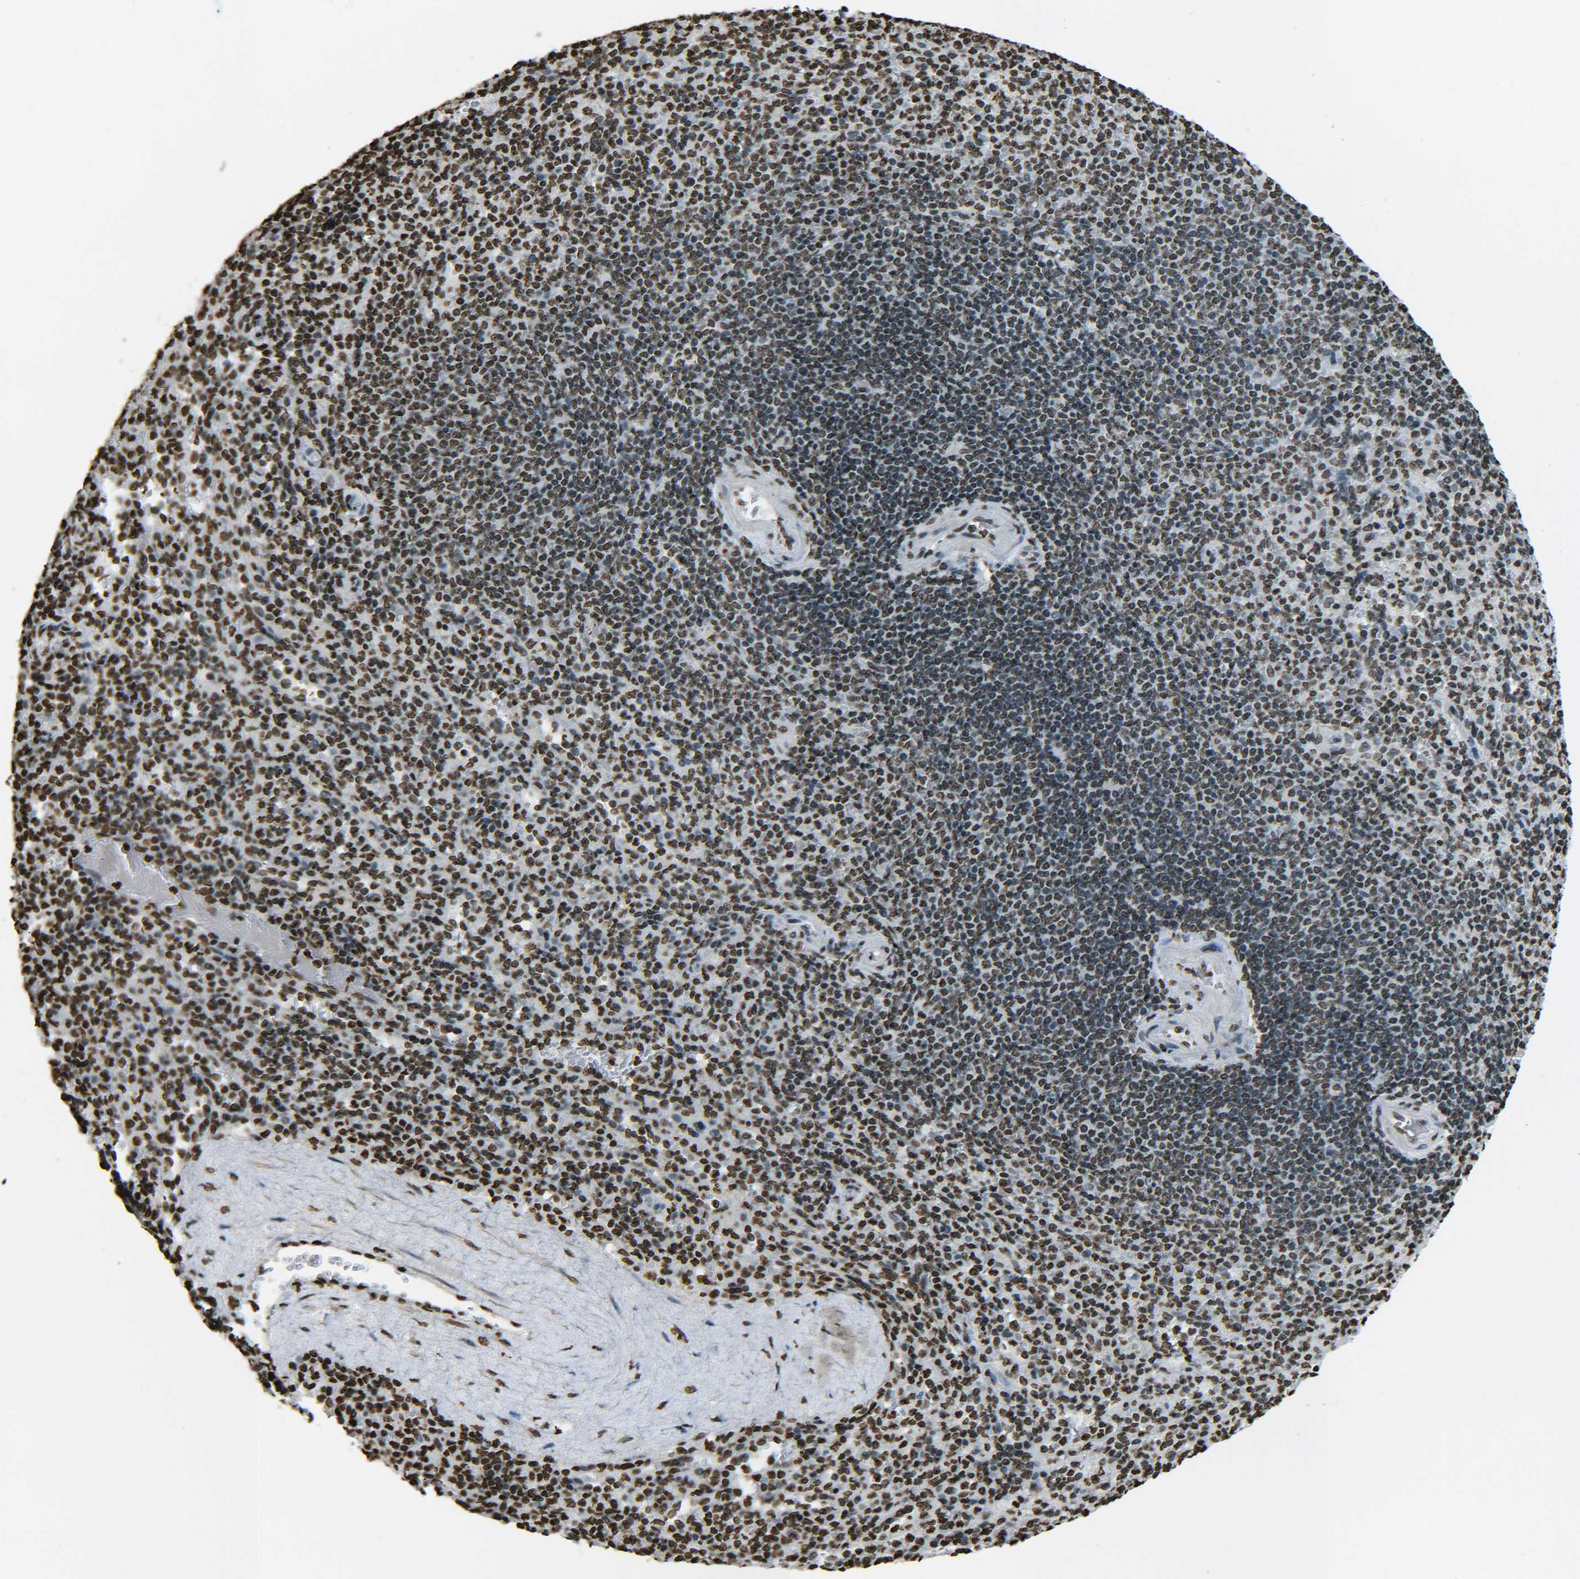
{"staining": {"intensity": "moderate", "quantity": ">75%", "location": "nuclear"}, "tissue": "spleen", "cell_type": "Cells in red pulp", "image_type": "normal", "snomed": [{"axis": "morphology", "description": "Normal tissue, NOS"}, {"axis": "topography", "description": "Spleen"}], "caption": "Immunohistochemical staining of benign human spleen shows moderate nuclear protein staining in approximately >75% of cells in red pulp. The staining was performed using DAB (3,3'-diaminobenzidine) to visualize the protein expression in brown, while the nuclei were stained in blue with hematoxylin (Magnification: 20x).", "gene": "H4C16", "patient": {"sex": "male", "age": 36}}